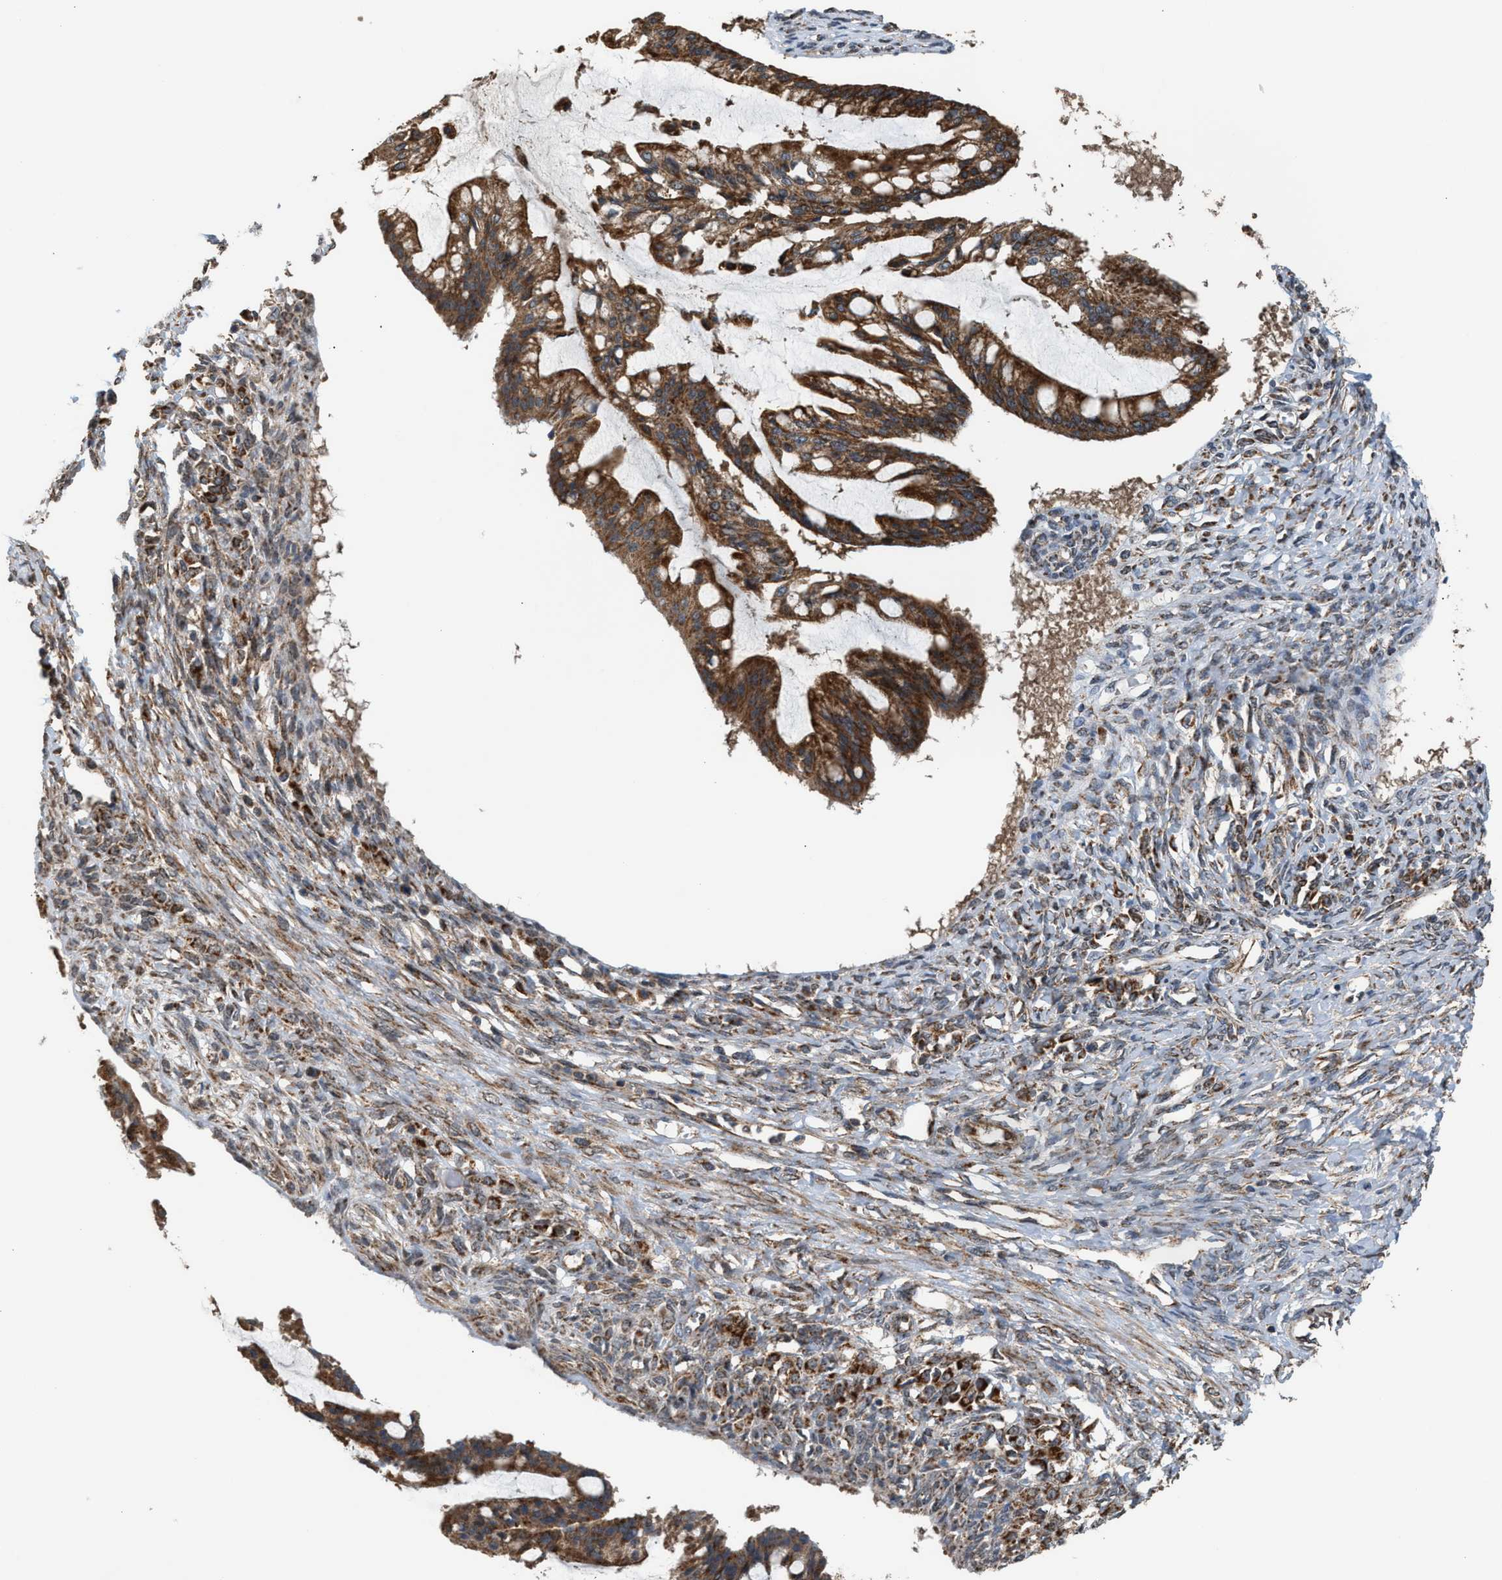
{"staining": {"intensity": "moderate", "quantity": ">75%", "location": "cytoplasmic/membranous"}, "tissue": "ovarian cancer", "cell_type": "Tumor cells", "image_type": "cancer", "snomed": [{"axis": "morphology", "description": "Cystadenocarcinoma, mucinous, NOS"}, {"axis": "topography", "description": "Ovary"}], "caption": "Protein expression analysis of human ovarian mucinous cystadenocarcinoma reveals moderate cytoplasmic/membranous positivity in about >75% of tumor cells.", "gene": "SGSM2", "patient": {"sex": "female", "age": 73}}